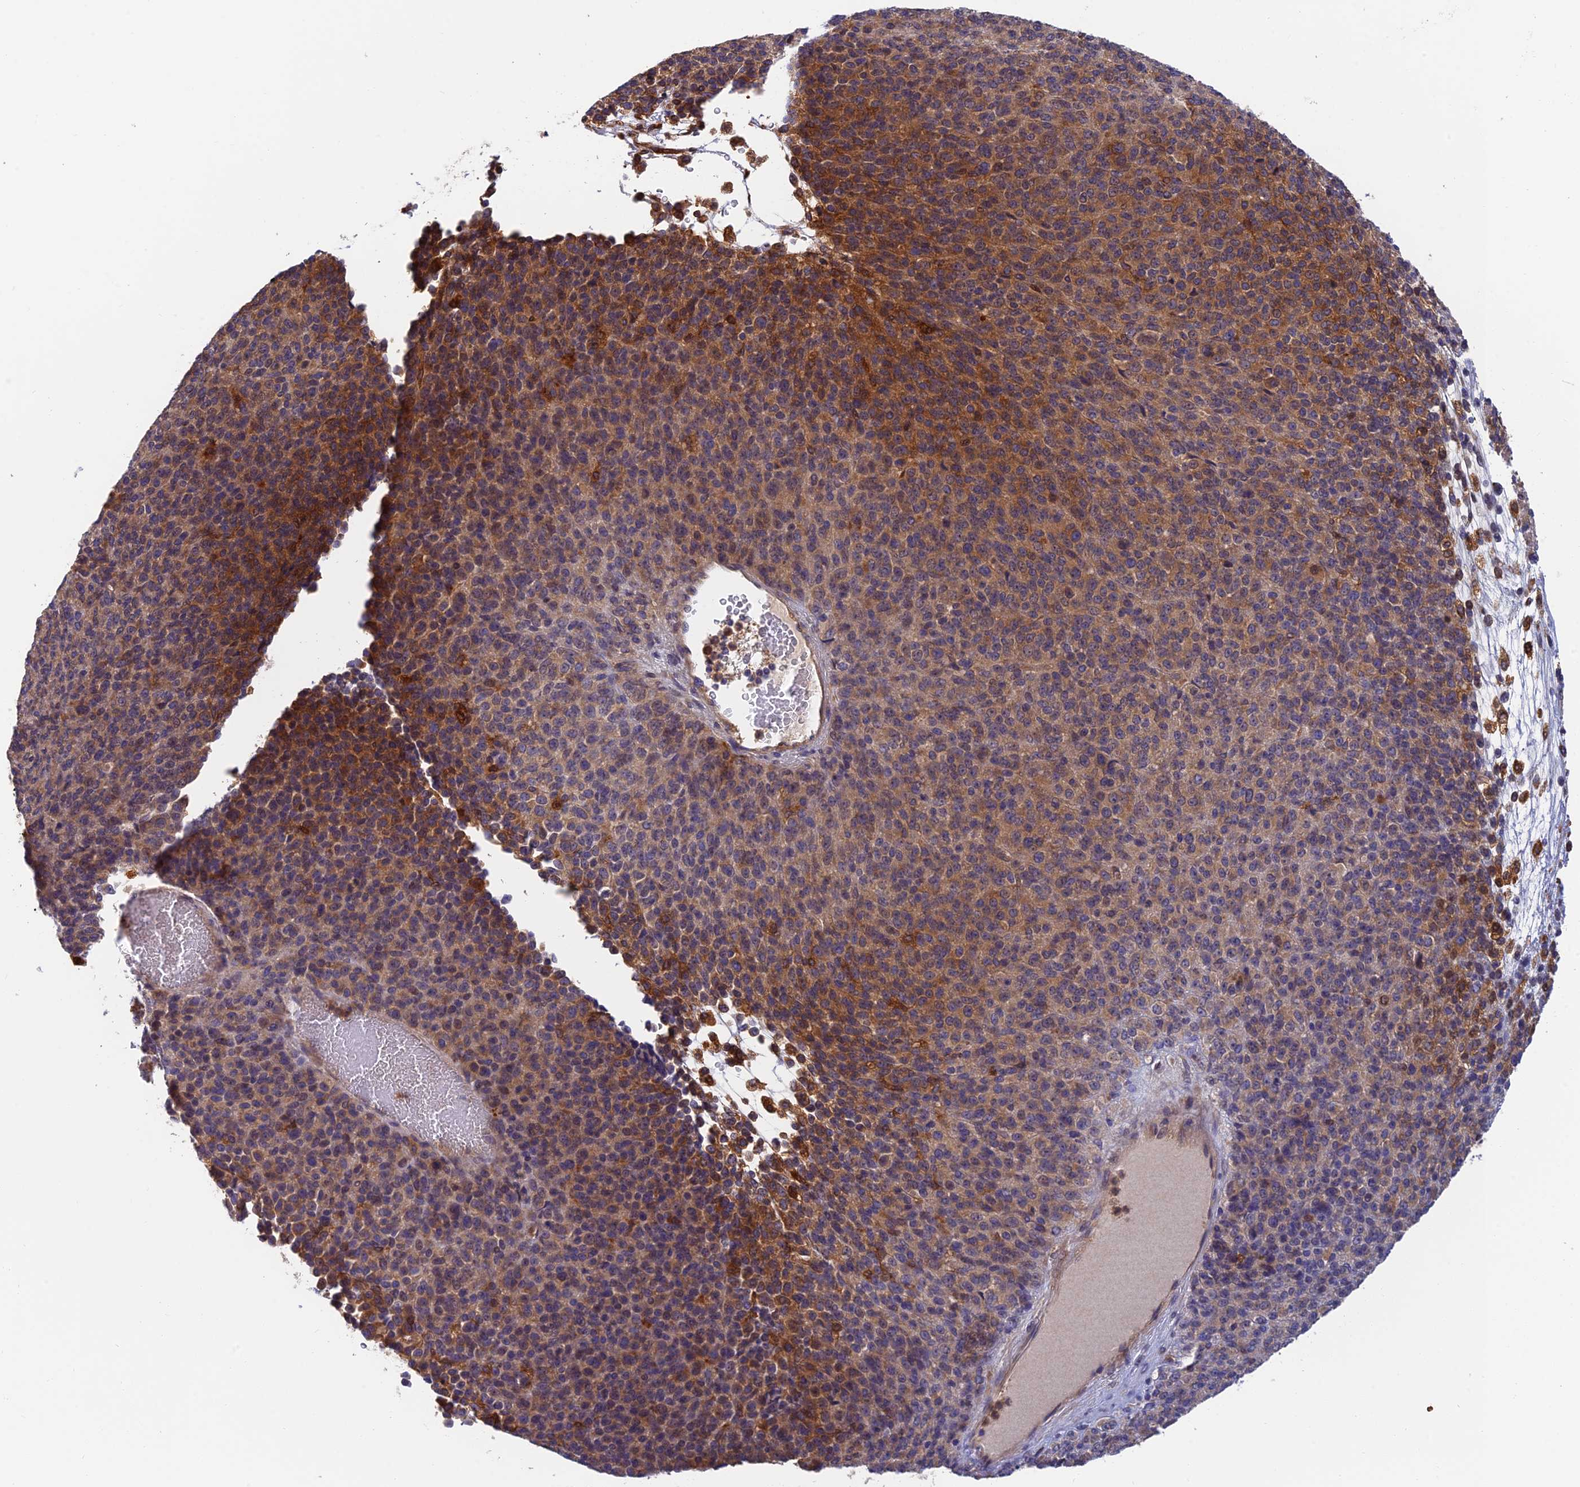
{"staining": {"intensity": "moderate", "quantity": "25%-75%", "location": "cytoplasmic/membranous"}, "tissue": "melanoma", "cell_type": "Tumor cells", "image_type": "cancer", "snomed": [{"axis": "morphology", "description": "Malignant melanoma, Metastatic site"}, {"axis": "topography", "description": "Brain"}], "caption": "The micrograph shows staining of melanoma, revealing moderate cytoplasmic/membranous protein expression (brown color) within tumor cells.", "gene": "IPO5", "patient": {"sex": "female", "age": 56}}